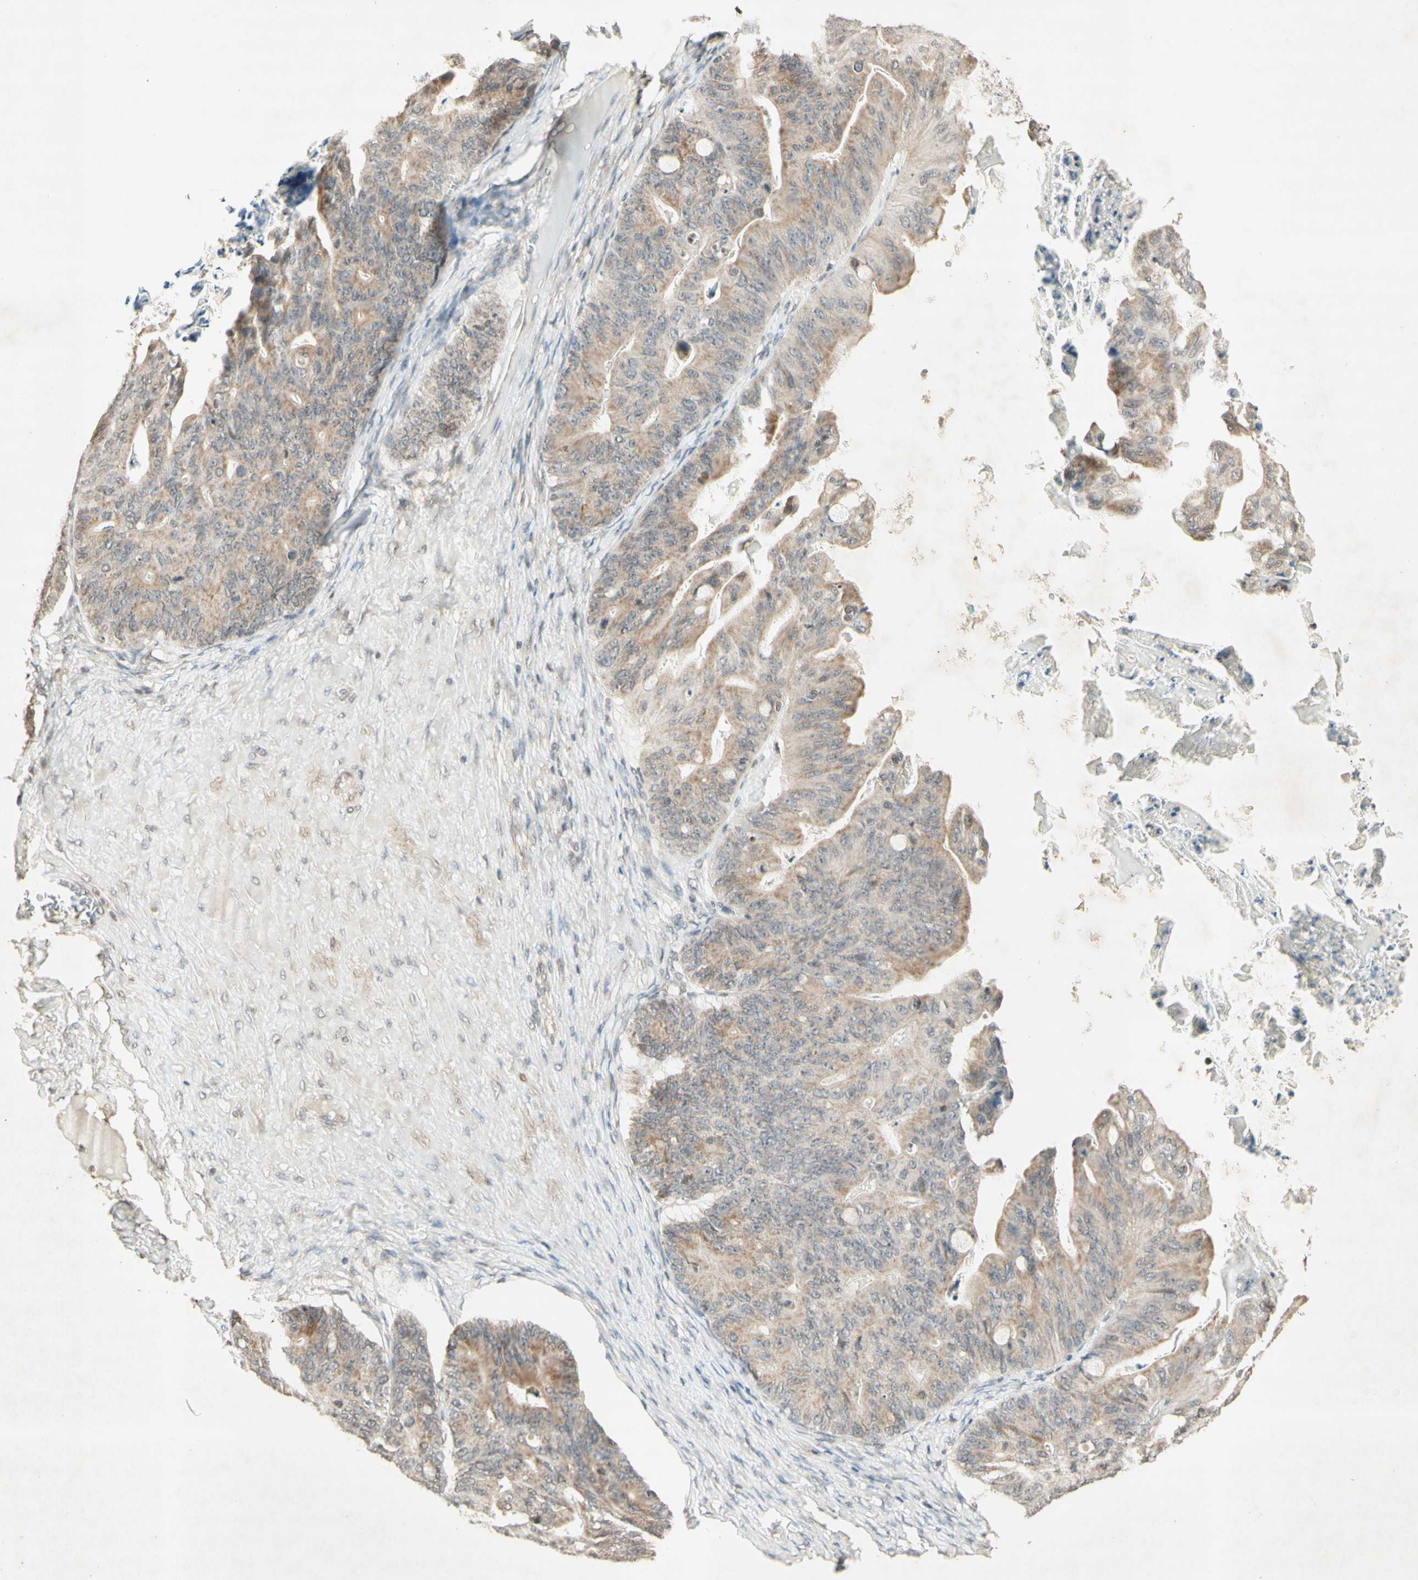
{"staining": {"intensity": "weak", "quantity": ">75%", "location": "cytoplasmic/membranous"}, "tissue": "ovarian cancer", "cell_type": "Tumor cells", "image_type": "cancer", "snomed": [{"axis": "morphology", "description": "Cystadenocarcinoma, mucinous, NOS"}, {"axis": "topography", "description": "Ovary"}], "caption": "Immunohistochemistry of human ovarian cancer (mucinous cystadenocarcinoma) exhibits low levels of weak cytoplasmic/membranous staining in about >75% of tumor cells.", "gene": "CCNI", "patient": {"sex": "female", "age": 37}}